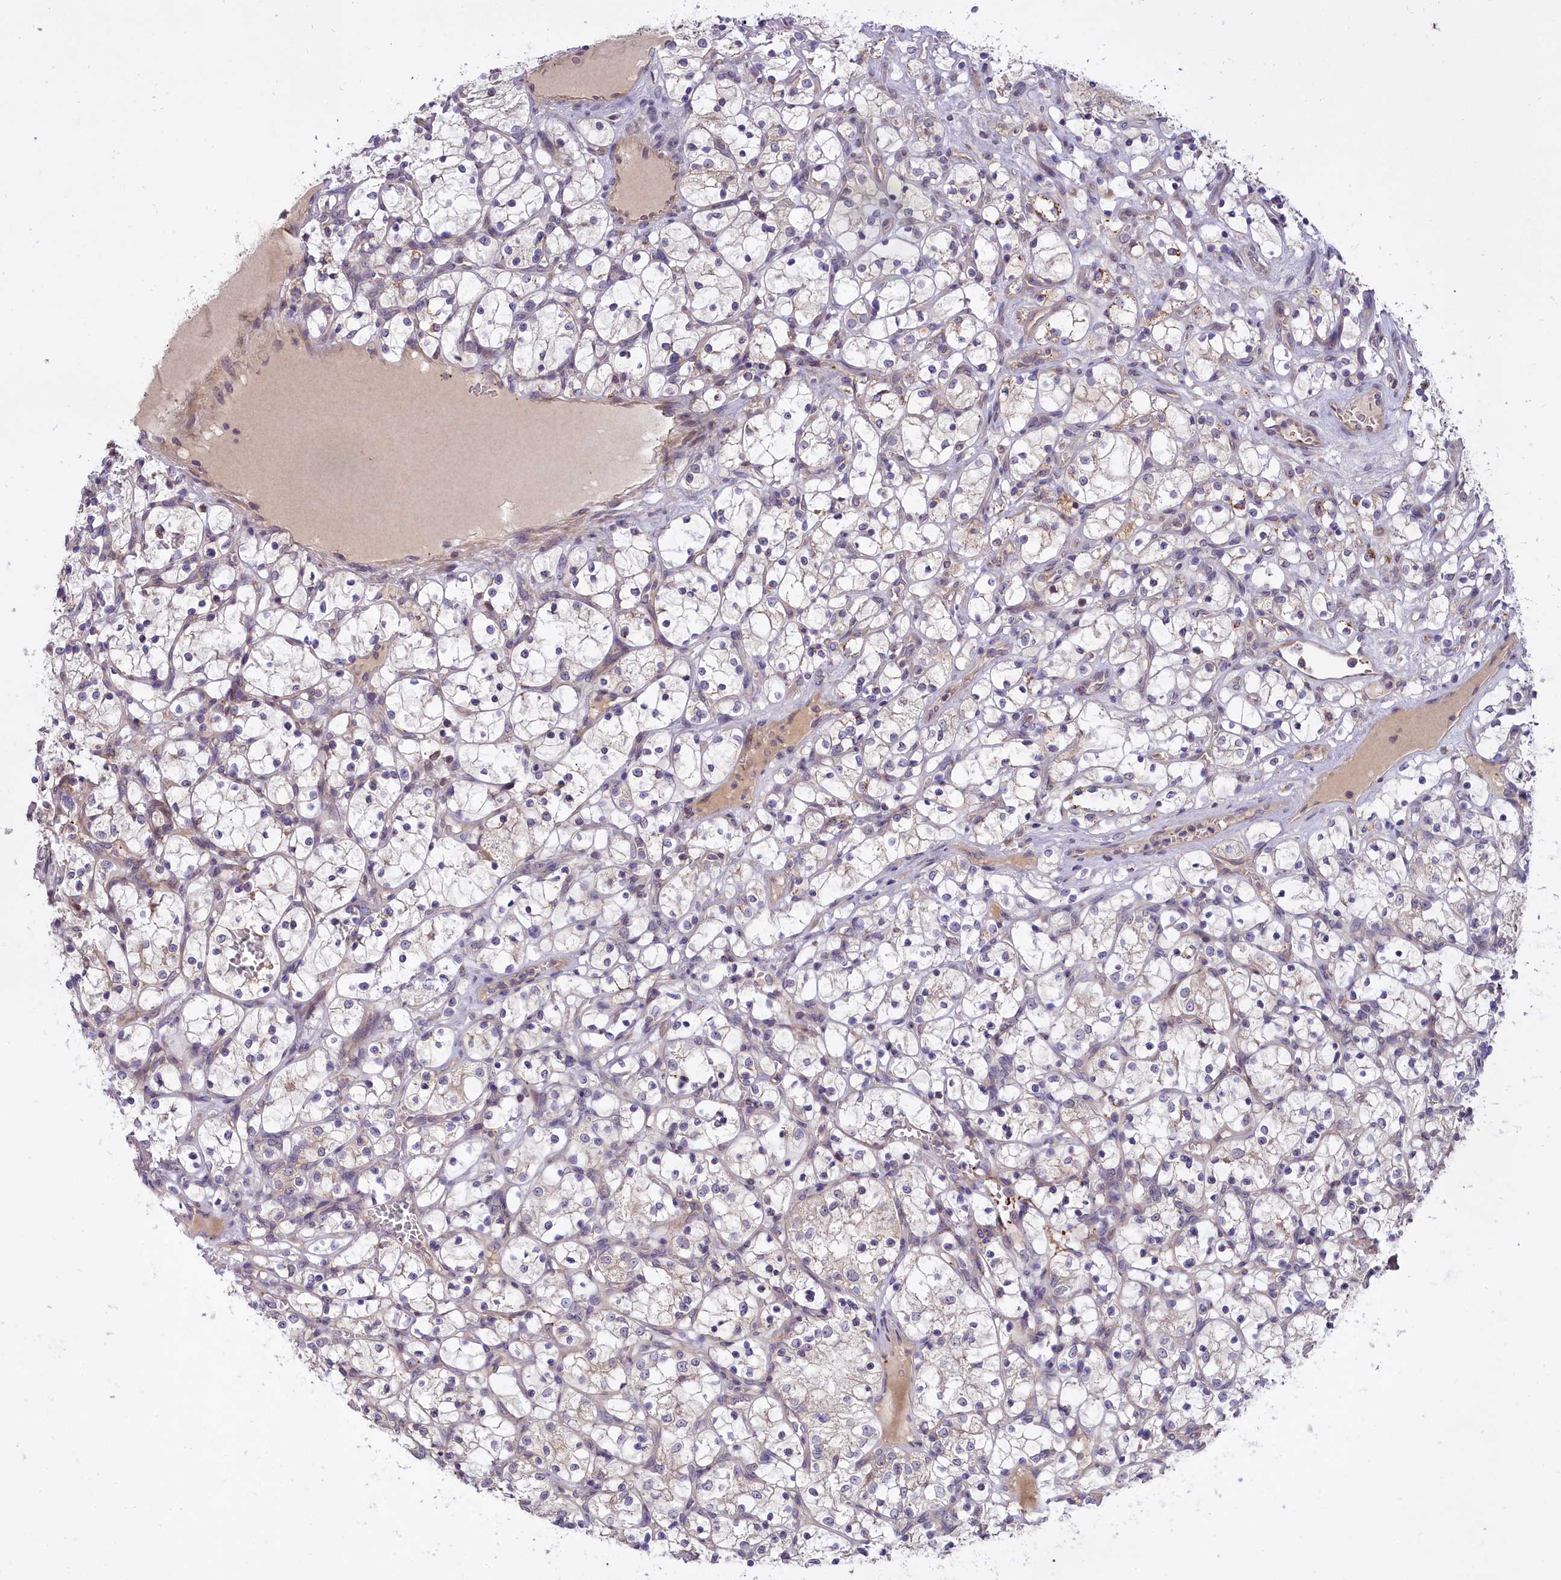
{"staining": {"intensity": "negative", "quantity": "none", "location": "none"}, "tissue": "renal cancer", "cell_type": "Tumor cells", "image_type": "cancer", "snomed": [{"axis": "morphology", "description": "Adenocarcinoma, NOS"}, {"axis": "topography", "description": "Kidney"}], "caption": "DAB (3,3'-diaminobenzidine) immunohistochemical staining of renal cancer (adenocarcinoma) demonstrates no significant expression in tumor cells.", "gene": "MEMO1", "patient": {"sex": "female", "age": 69}}